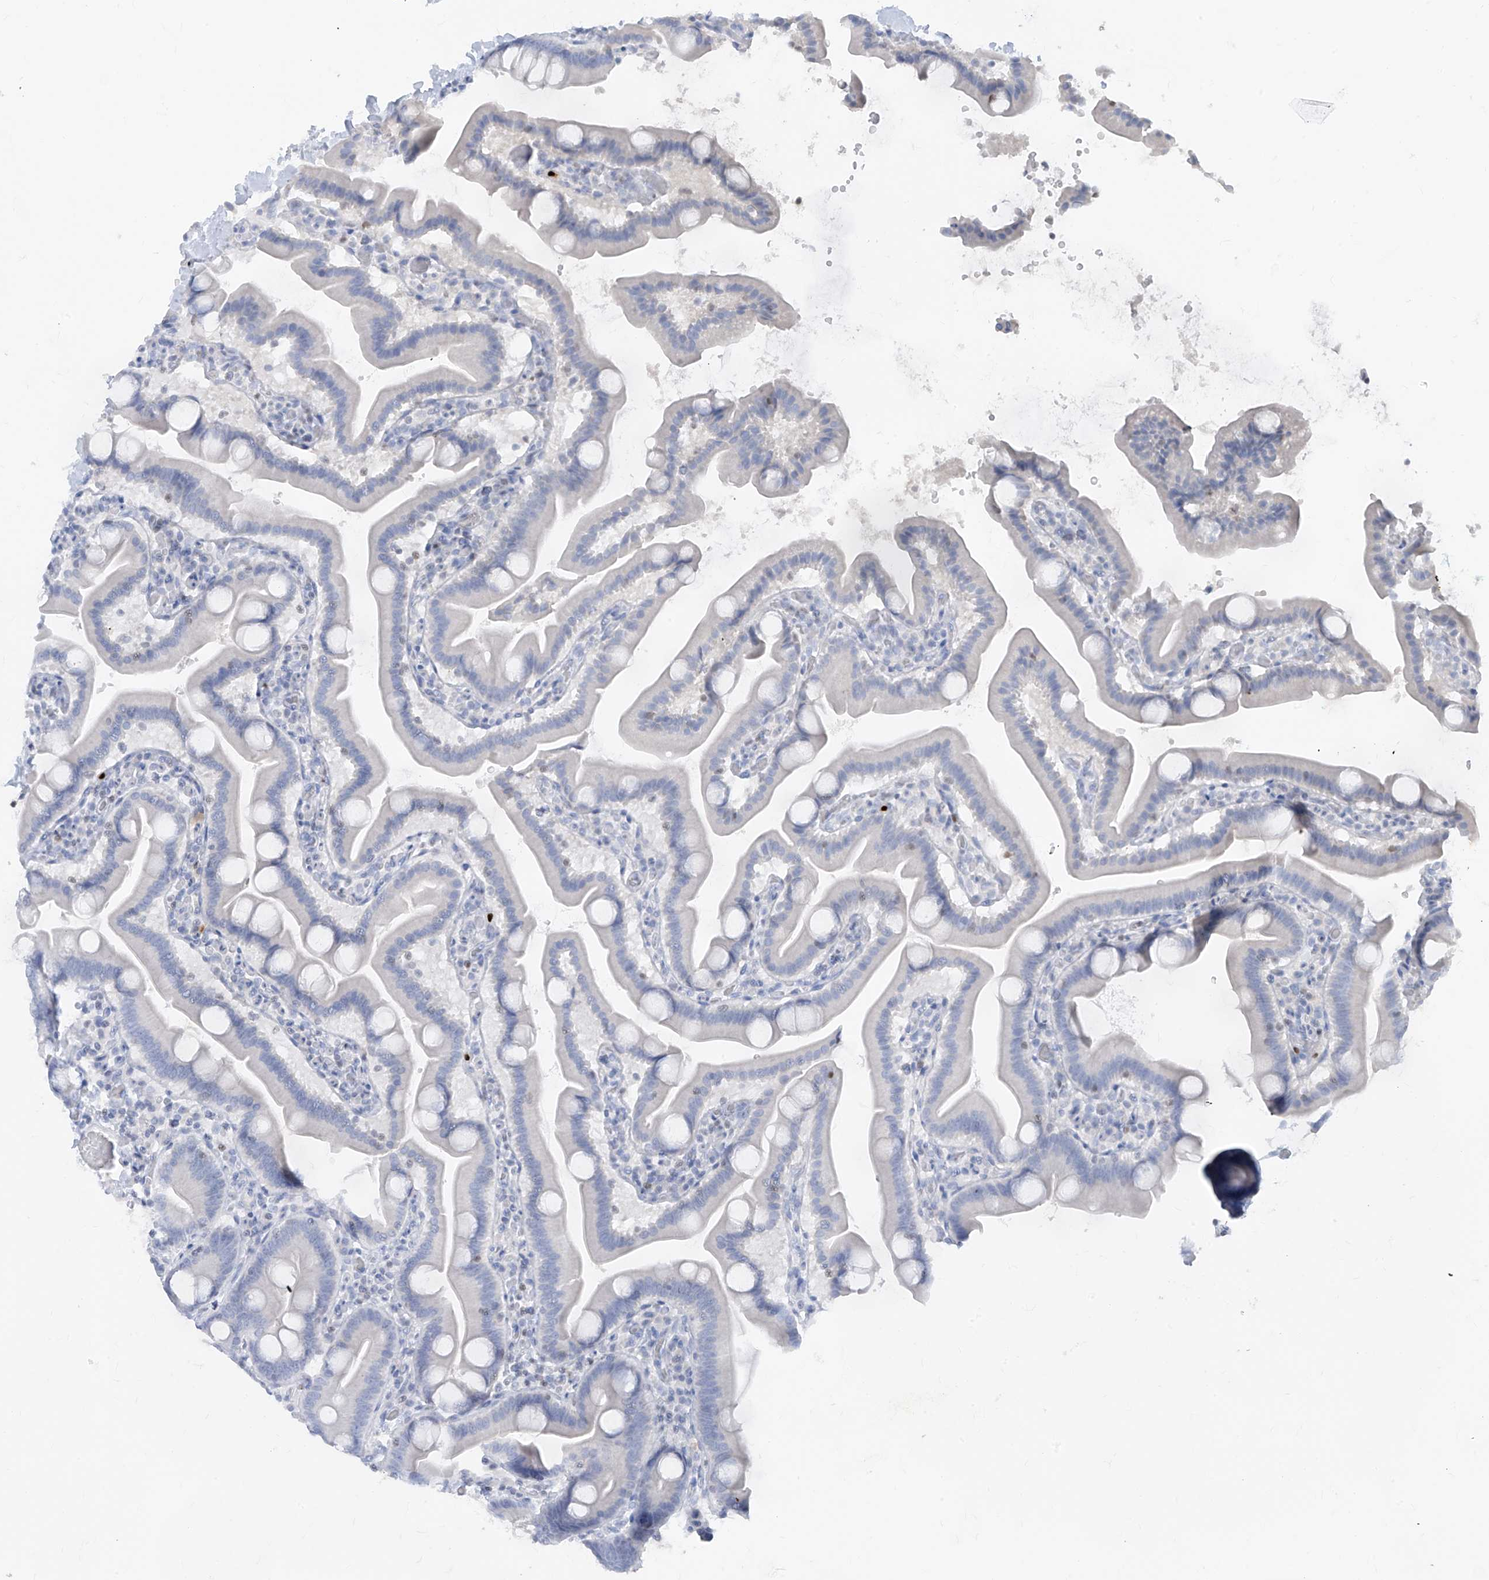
{"staining": {"intensity": "negative", "quantity": "none", "location": "none"}, "tissue": "duodenum", "cell_type": "Glandular cells", "image_type": "normal", "snomed": [{"axis": "morphology", "description": "Normal tissue, NOS"}, {"axis": "topography", "description": "Duodenum"}], "caption": "There is no significant expression in glandular cells of duodenum. Nuclei are stained in blue.", "gene": "TBX21", "patient": {"sex": "male", "age": 55}}